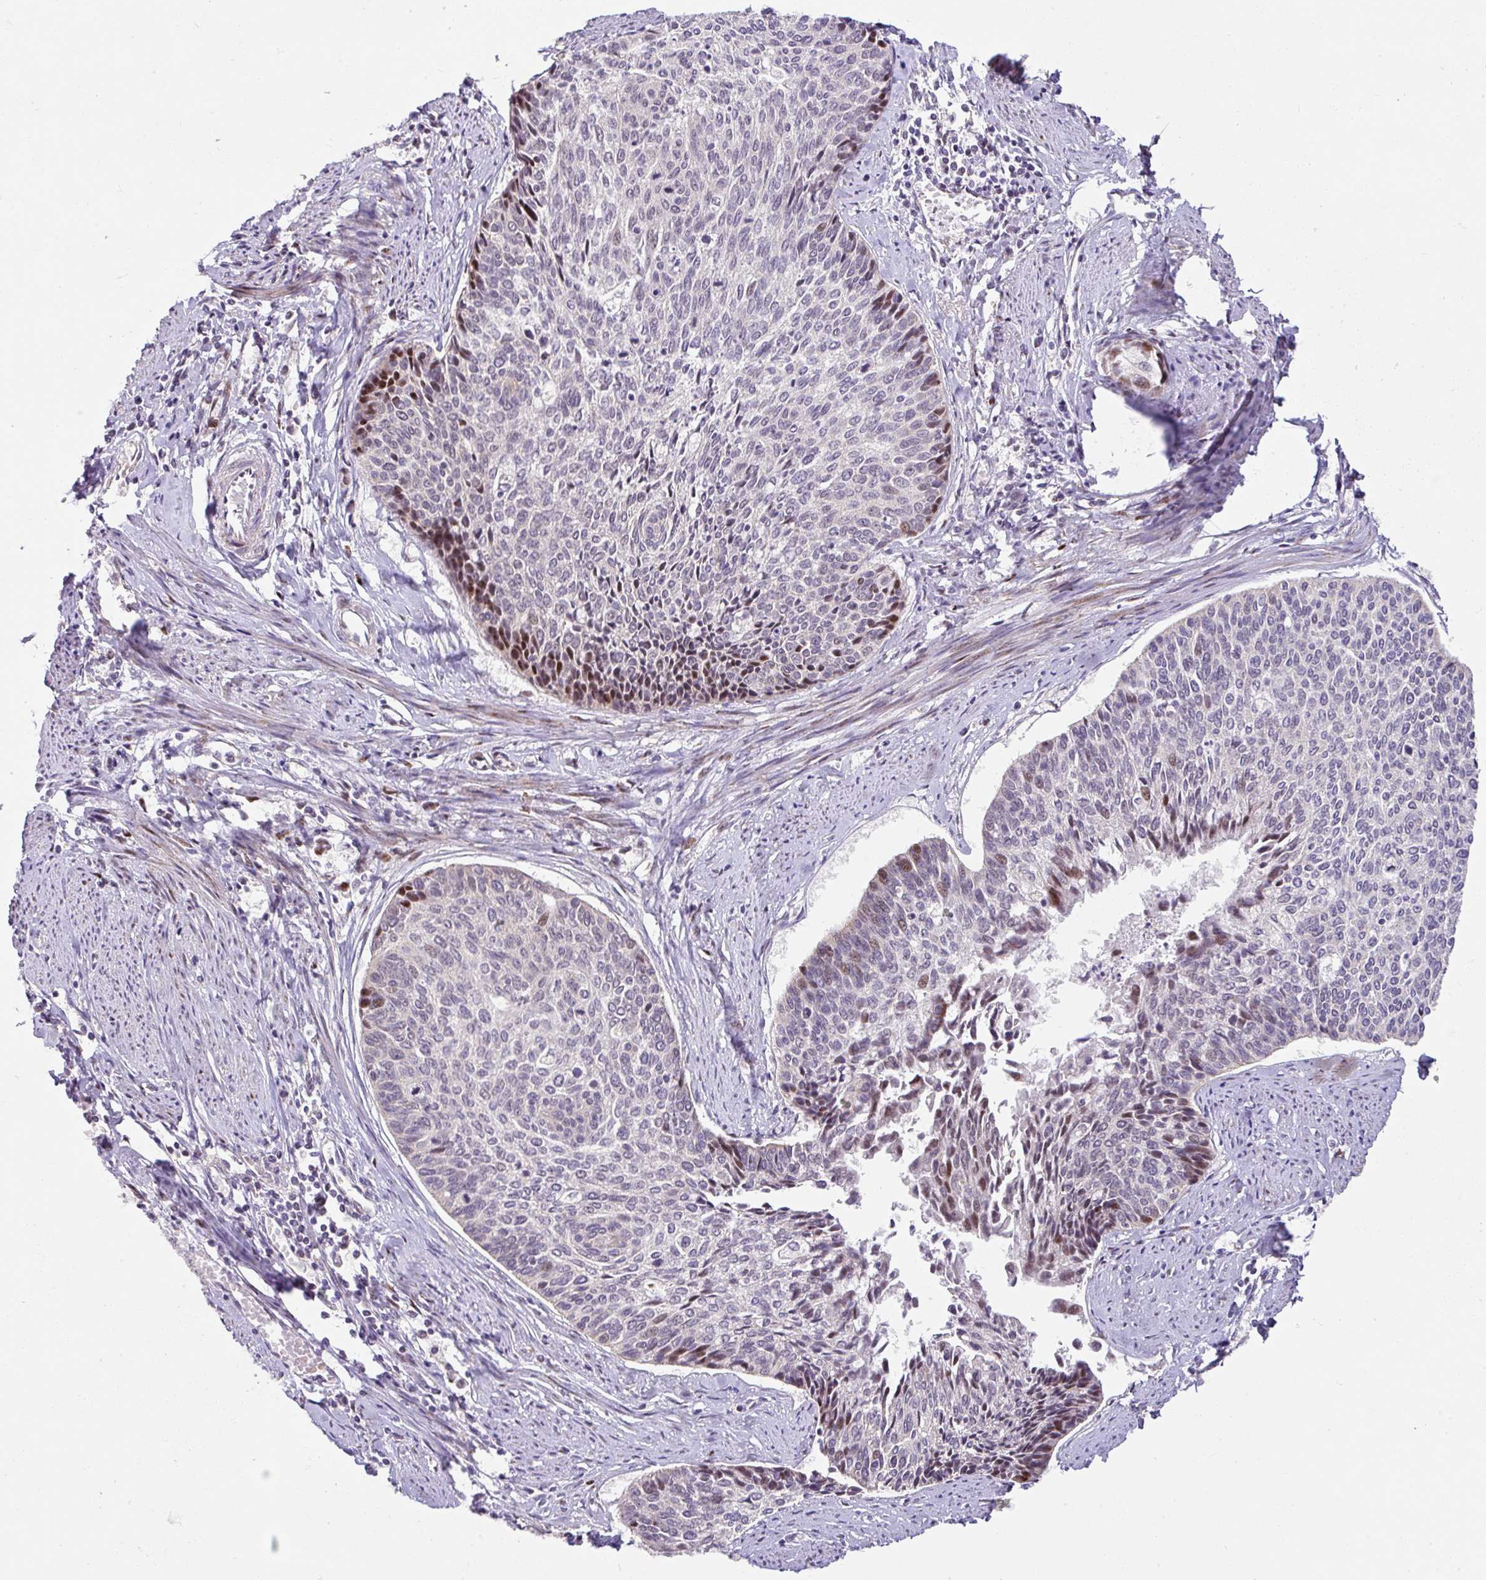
{"staining": {"intensity": "moderate", "quantity": "<25%", "location": "nuclear"}, "tissue": "cervical cancer", "cell_type": "Tumor cells", "image_type": "cancer", "snomed": [{"axis": "morphology", "description": "Squamous cell carcinoma, NOS"}, {"axis": "topography", "description": "Cervix"}], "caption": "A low amount of moderate nuclear expression is identified in about <25% of tumor cells in cervical squamous cell carcinoma tissue. The protein is stained brown, and the nuclei are stained in blue (DAB (3,3'-diaminobenzidine) IHC with brightfield microscopy, high magnification).", "gene": "SARS2", "patient": {"sex": "female", "age": 55}}